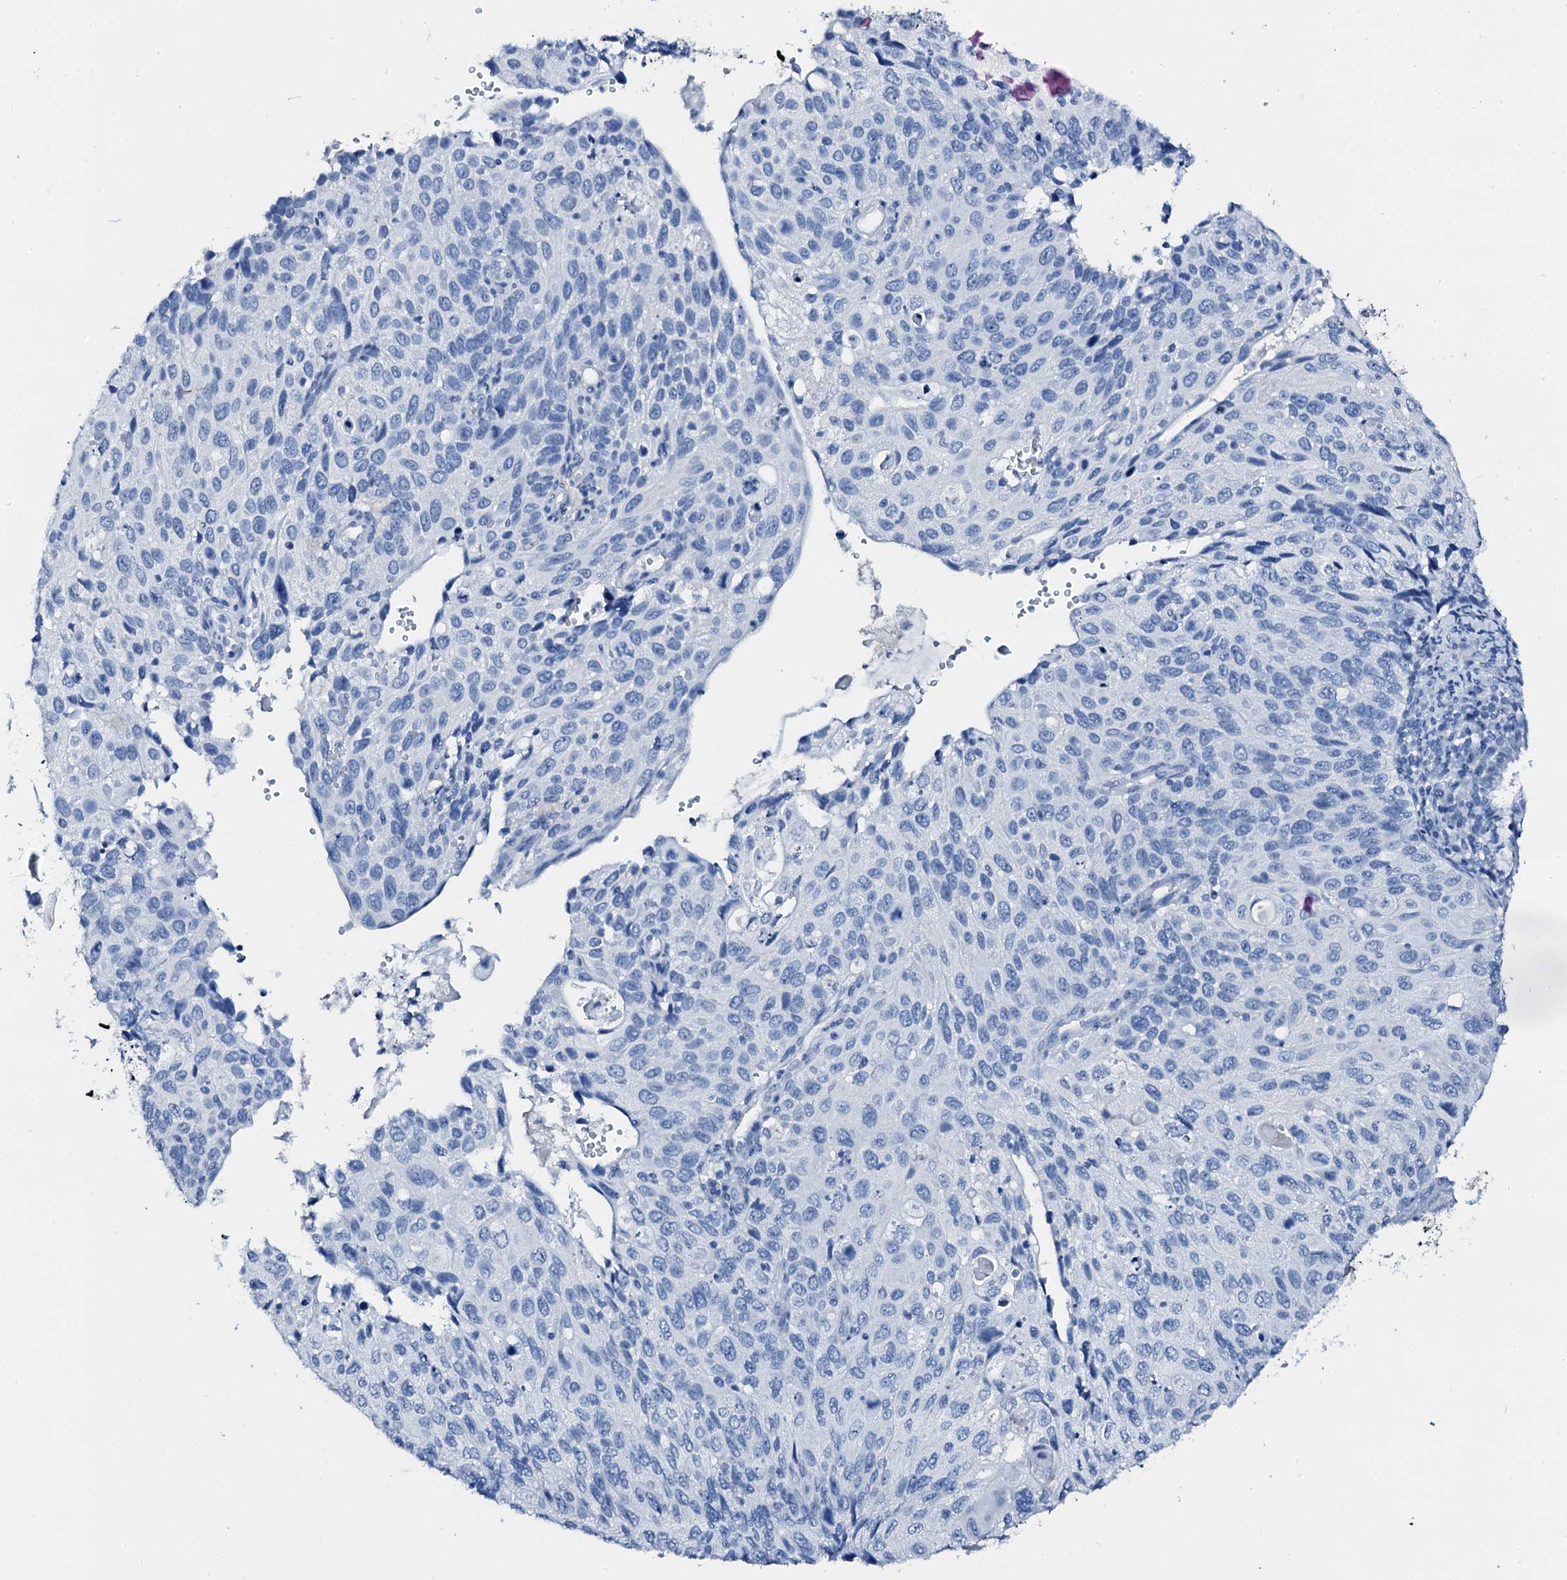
{"staining": {"intensity": "negative", "quantity": "none", "location": "none"}, "tissue": "cervical cancer", "cell_type": "Tumor cells", "image_type": "cancer", "snomed": [{"axis": "morphology", "description": "Squamous cell carcinoma, NOS"}, {"axis": "topography", "description": "Cervix"}], "caption": "DAB immunohistochemical staining of human cervical cancer reveals no significant positivity in tumor cells.", "gene": "PTH", "patient": {"sex": "female", "age": 70}}